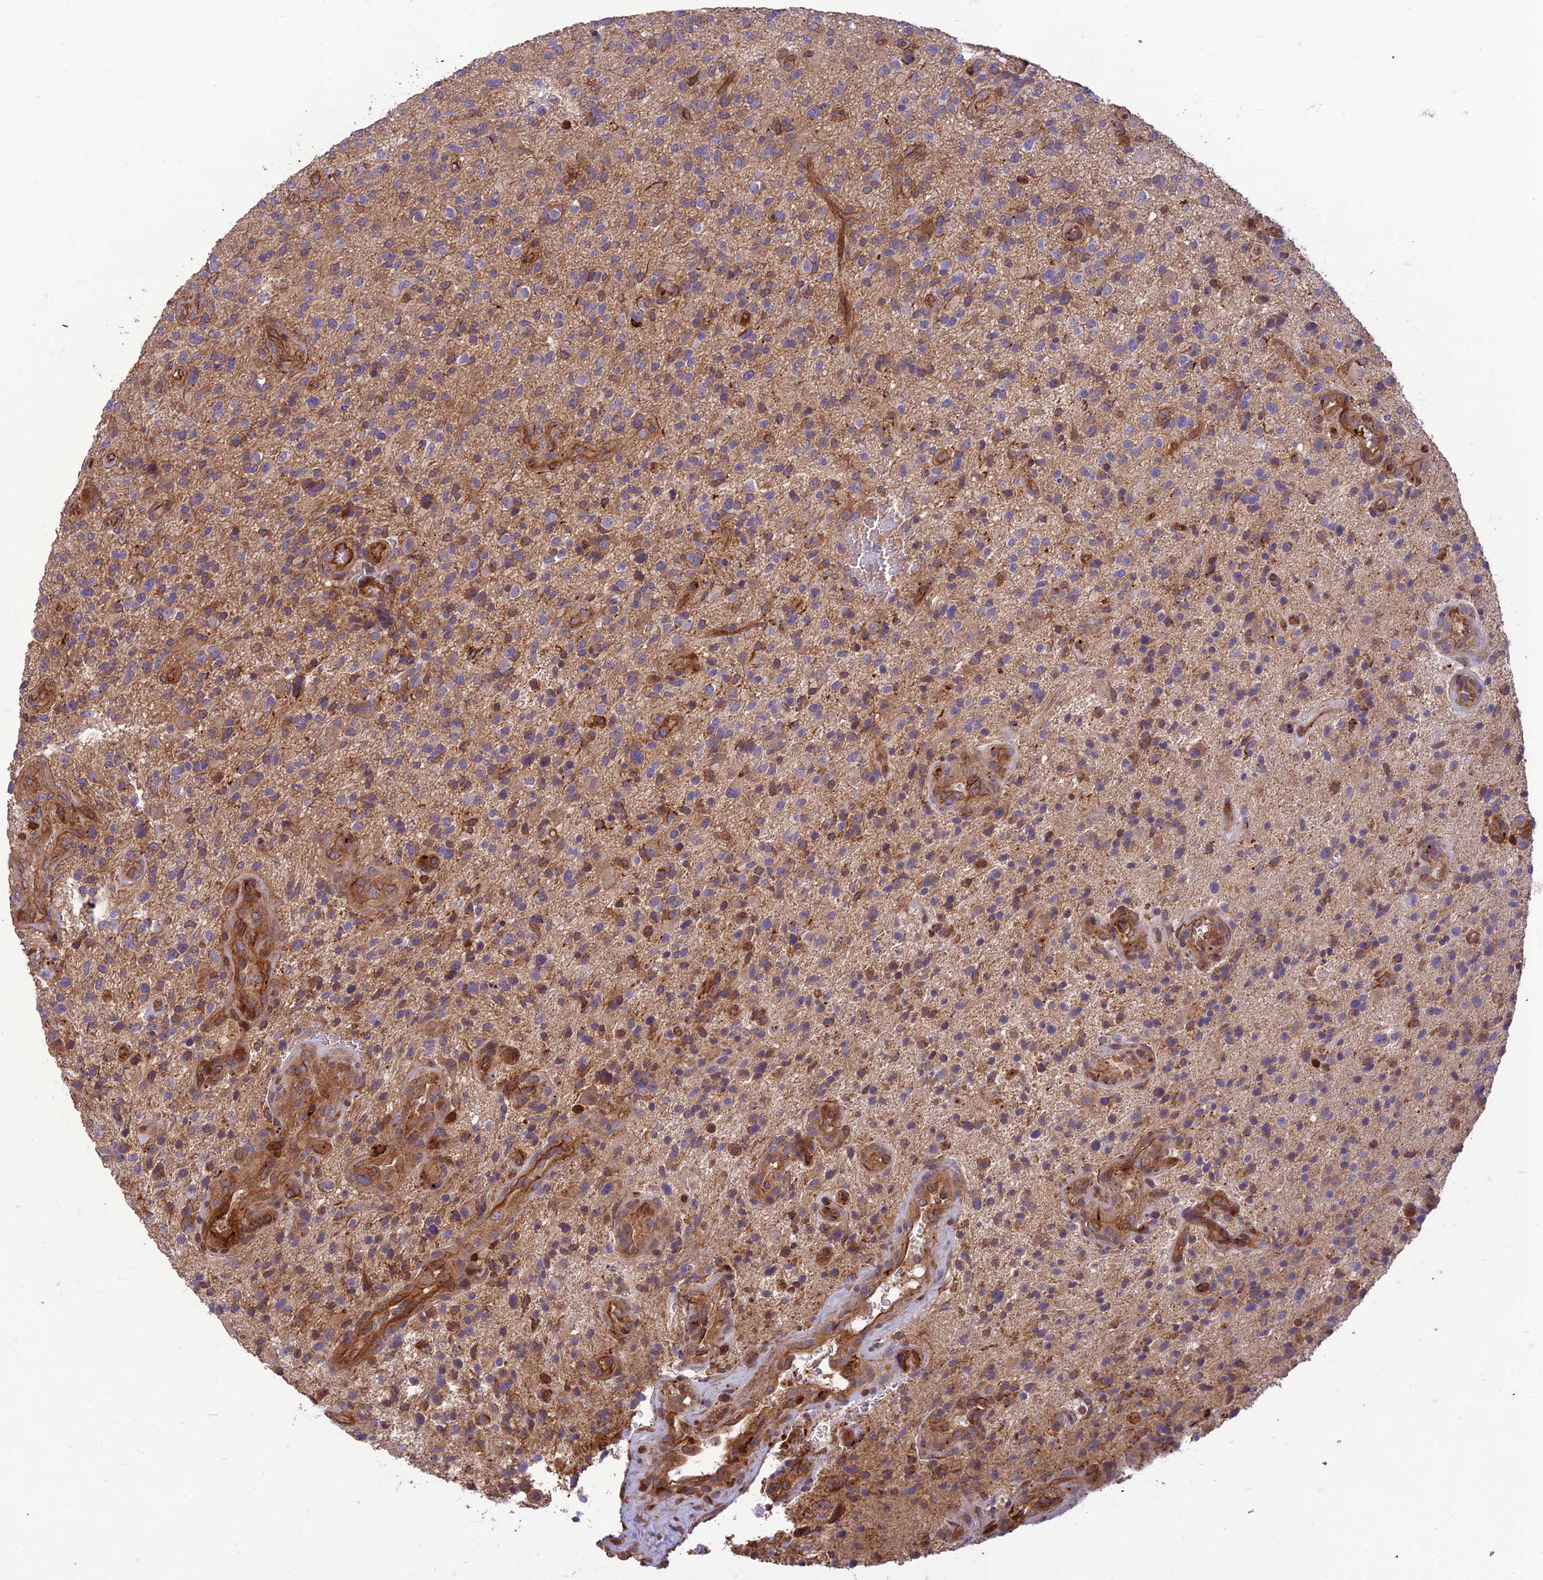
{"staining": {"intensity": "moderate", "quantity": "<25%", "location": "cytoplasmic/membranous"}, "tissue": "glioma", "cell_type": "Tumor cells", "image_type": "cancer", "snomed": [{"axis": "morphology", "description": "Glioma, malignant, High grade"}, {"axis": "topography", "description": "Brain"}], "caption": "This micrograph reveals malignant high-grade glioma stained with immunohistochemistry (IHC) to label a protein in brown. The cytoplasmic/membranous of tumor cells show moderate positivity for the protein. Nuclei are counter-stained blue.", "gene": "HPSE2", "patient": {"sex": "male", "age": 47}}